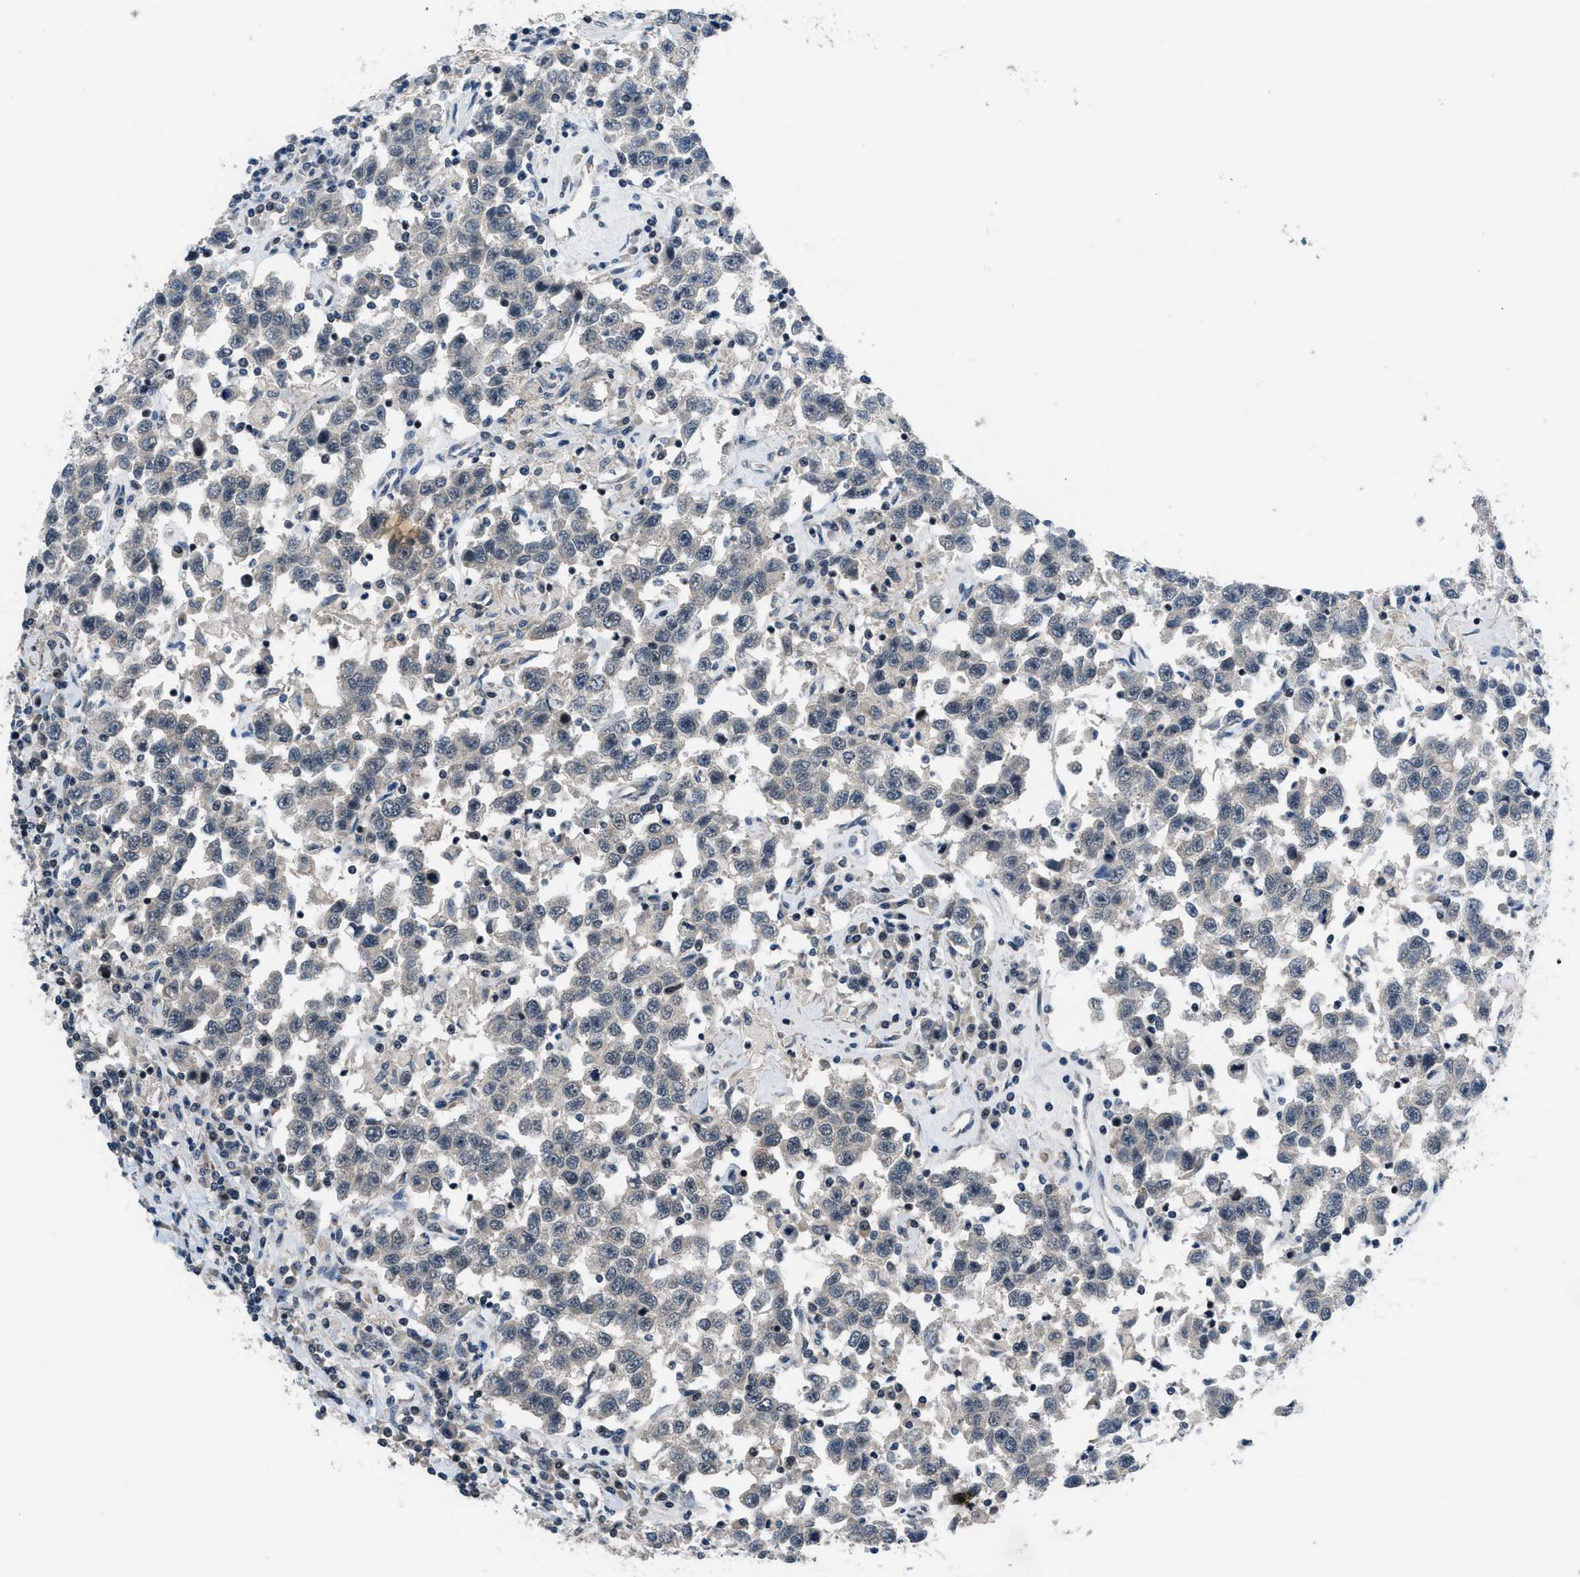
{"staining": {"intensity": "negative", "quantity": "none", "location": "none"}, "tissue": "testis cancer", "cell_type": "Tumor cells", "image_type": "cancer", "snomed": [{"axis": "morphology", "description": "Seminoma, NOS"}, {"axis": "topography", "description": "Testis"}], "caption": "This is an immunohistochemistry micrograph of seminoma (testis). There is no staining in tumor cells.", "gene": "SETD5", "patient": {"sex": "male", "age": 41}}